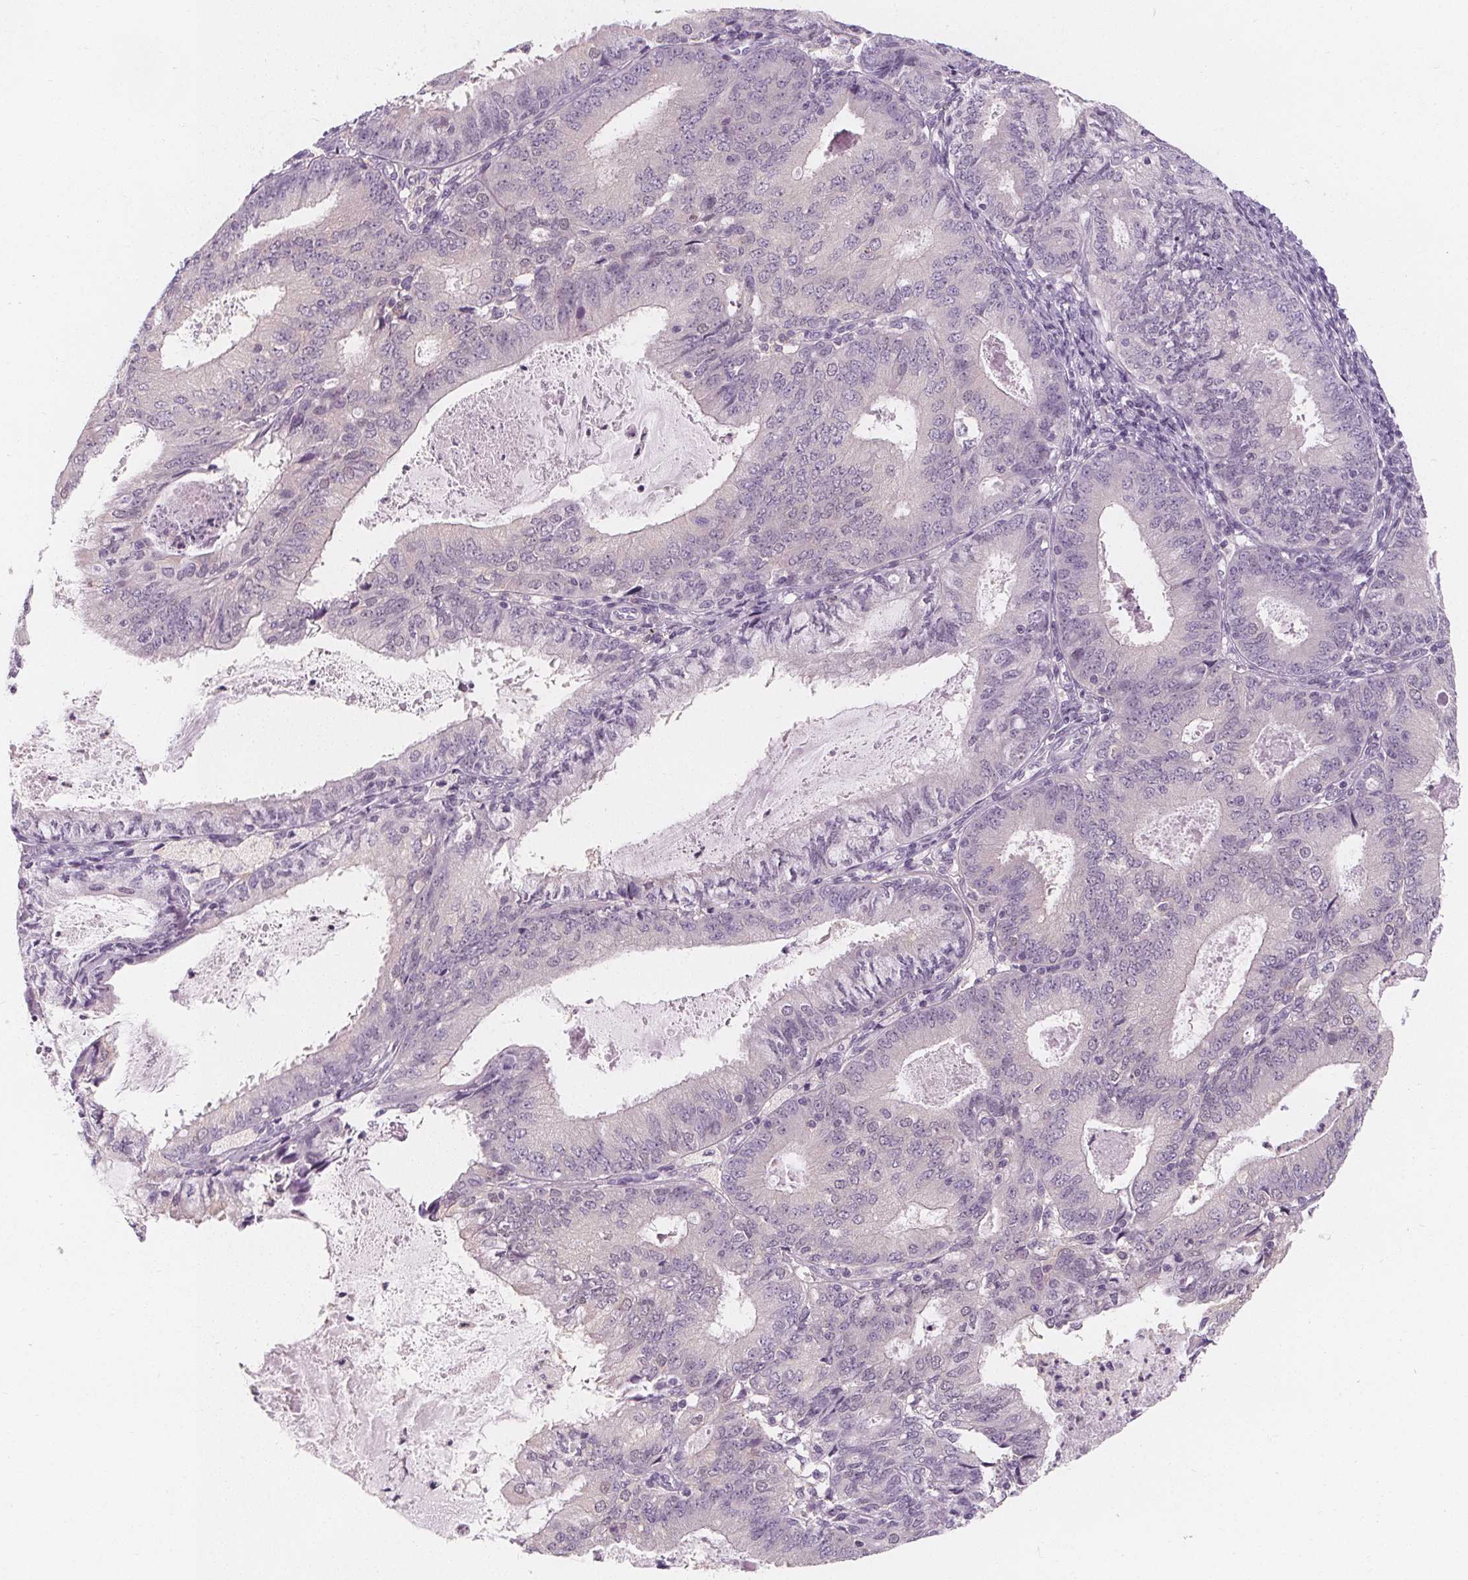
{"staining": {"intensity": "negative", "quantity": "none", "location": "none"}, "tissue": "endometrial cancer", "cell_type": "Tumor cells", "image_type": "cancer", "snomed": [{"axis": "morphology", "description": "Adenocarcinoma, NOS"}, {"axis": "topography", "description": "Endometrium"}], "caption": "Endometrial adenocarcinoma was stained to show a protein in brown. There is no significant expression in tumor cells.", "gene": "UGP2", "patient": {"sex": "female", "age": 57}}